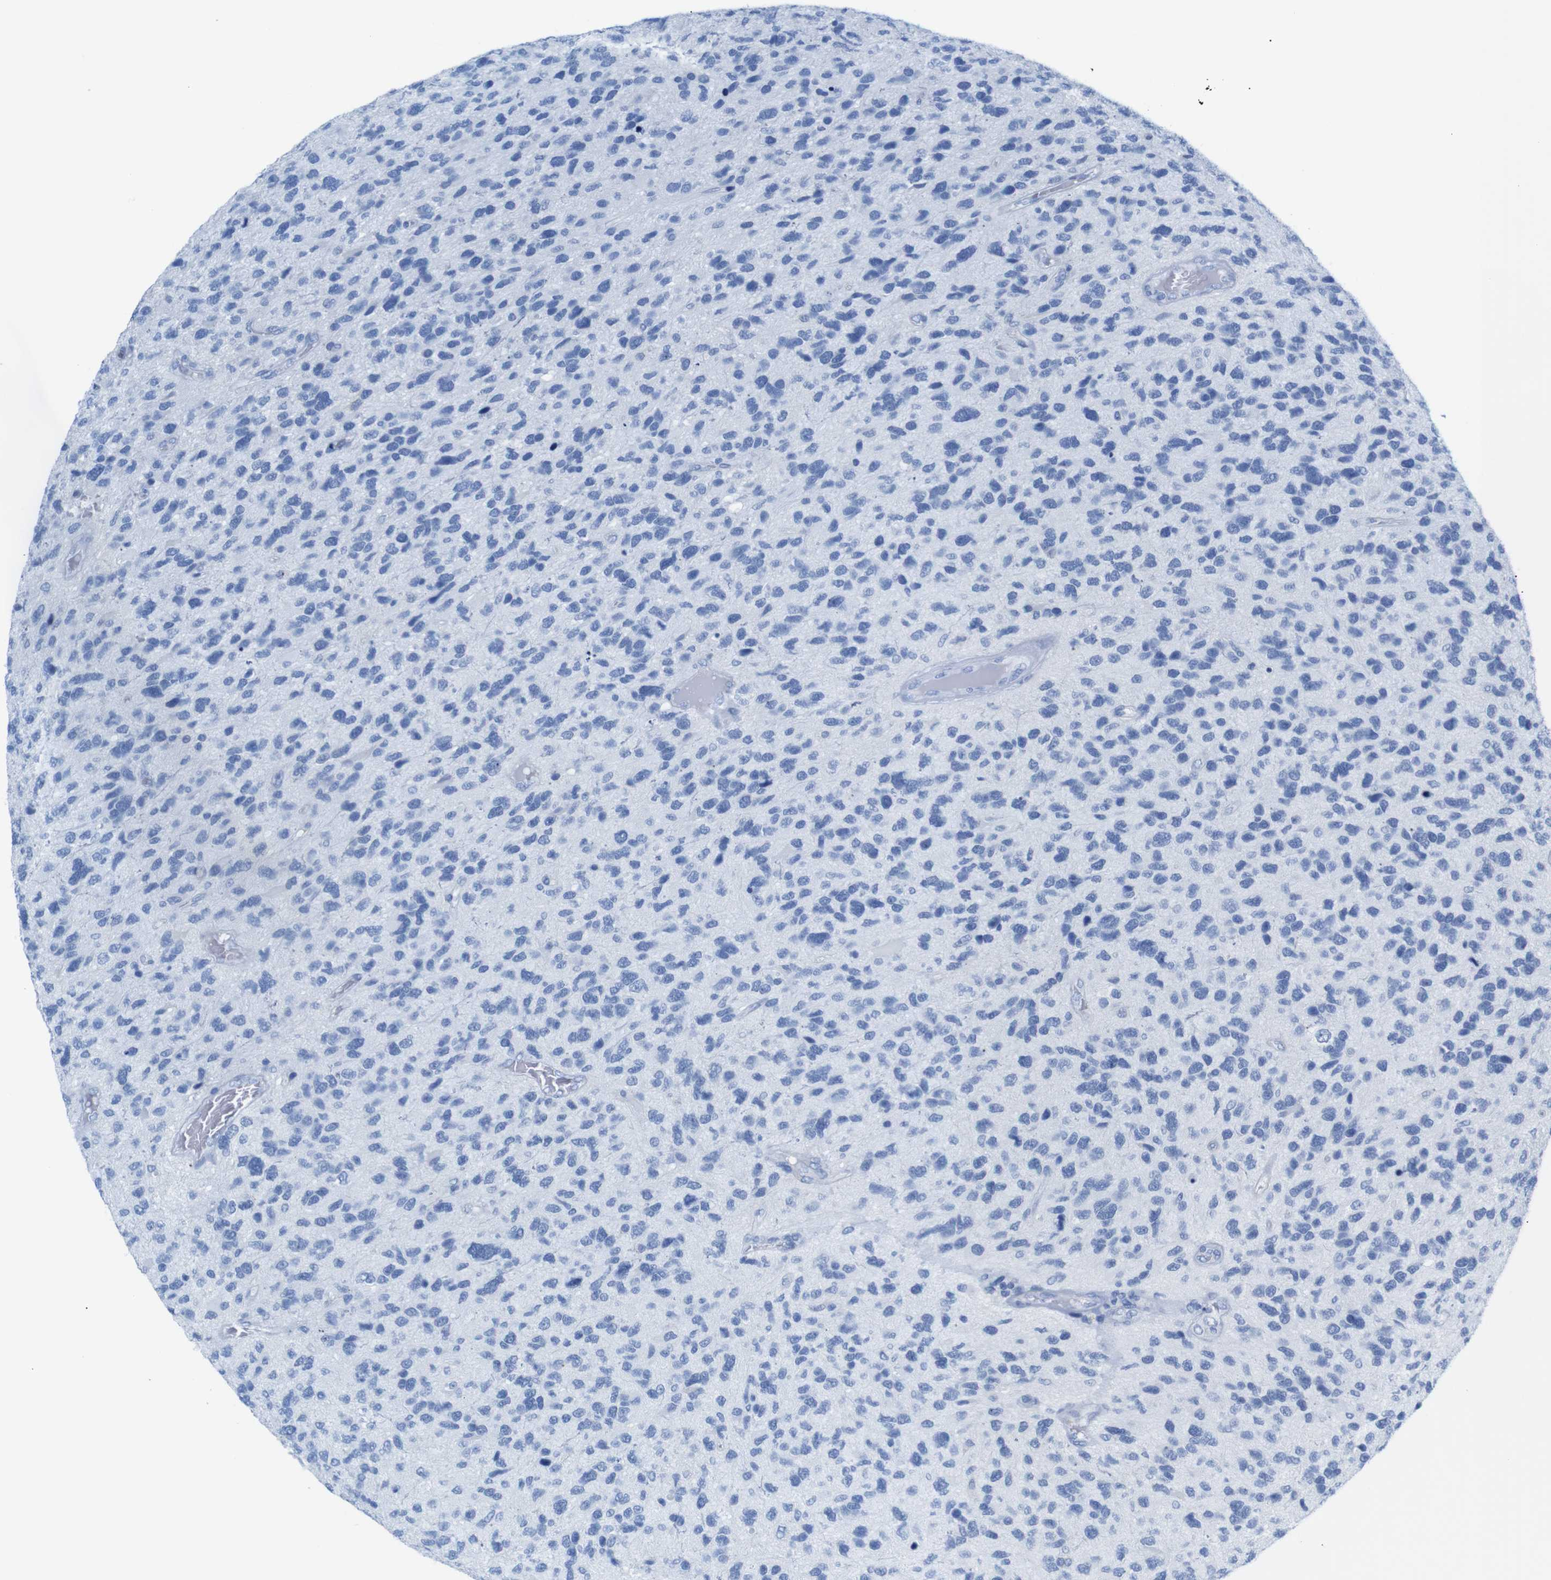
{"staining": {"intensity": "negative", "quantity": "none", "location": "none"}, "tissue": "glioma", "cell_type": "Tumor cells", "image_type": "cancer", "snomed": [{"axis": "morphology", "description": "Glioma, malignant, High grade"}, {"axis": "topography", "description": "Brain"}], "caption": "Human malignant glioma (high-grade) stained for a protein using immunohistochemistry (IHC) demonstrates no positivity in tumor cells.", "gene": "ERVMER34-1", "patient": {"sex": "female", "age": 58}}